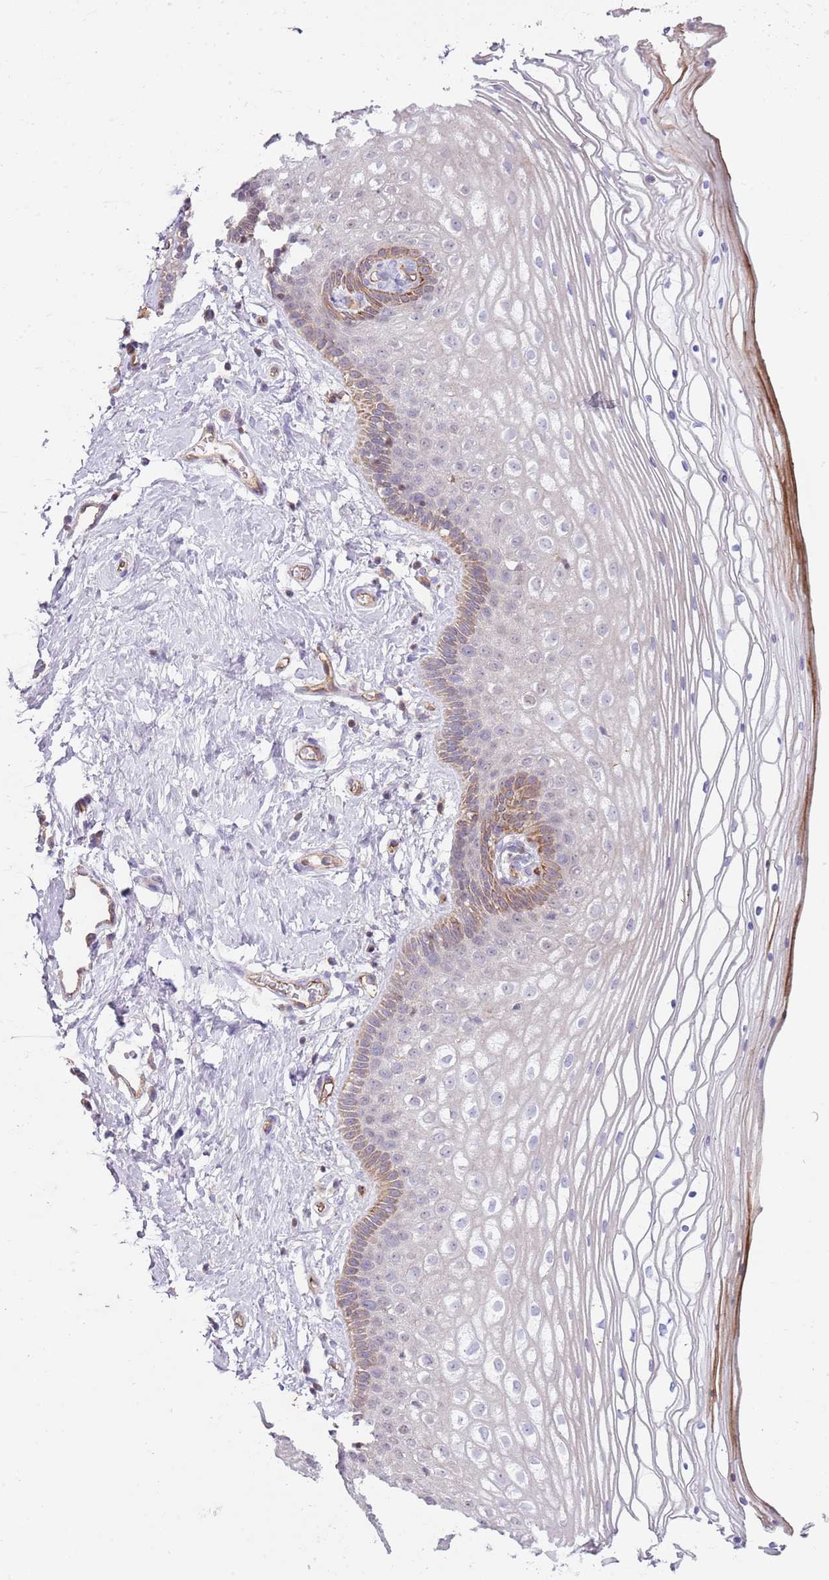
{"staining": {"intensity": "moderate", "quantity": "<25%", "location": "cytoplasmic/membranous"}, "tissue": "vagina", "cell_type": "Squamous epithelial cells", "image_type": "normal", "snomed": [{"axis": "morphology", "description": "Normal tissue, NOS"}, {"axis": "topography", "description": "Vagina"}], "caption": "Moderate cytoplasmic/membranous staining is identified in approximately <25% of squamous epithelial cells in unremarkable vagina. (IHC, brightfield microscopy, high magnification).", "gene": "GNAI1", "patient": {"sex": "female", "age": 46}}